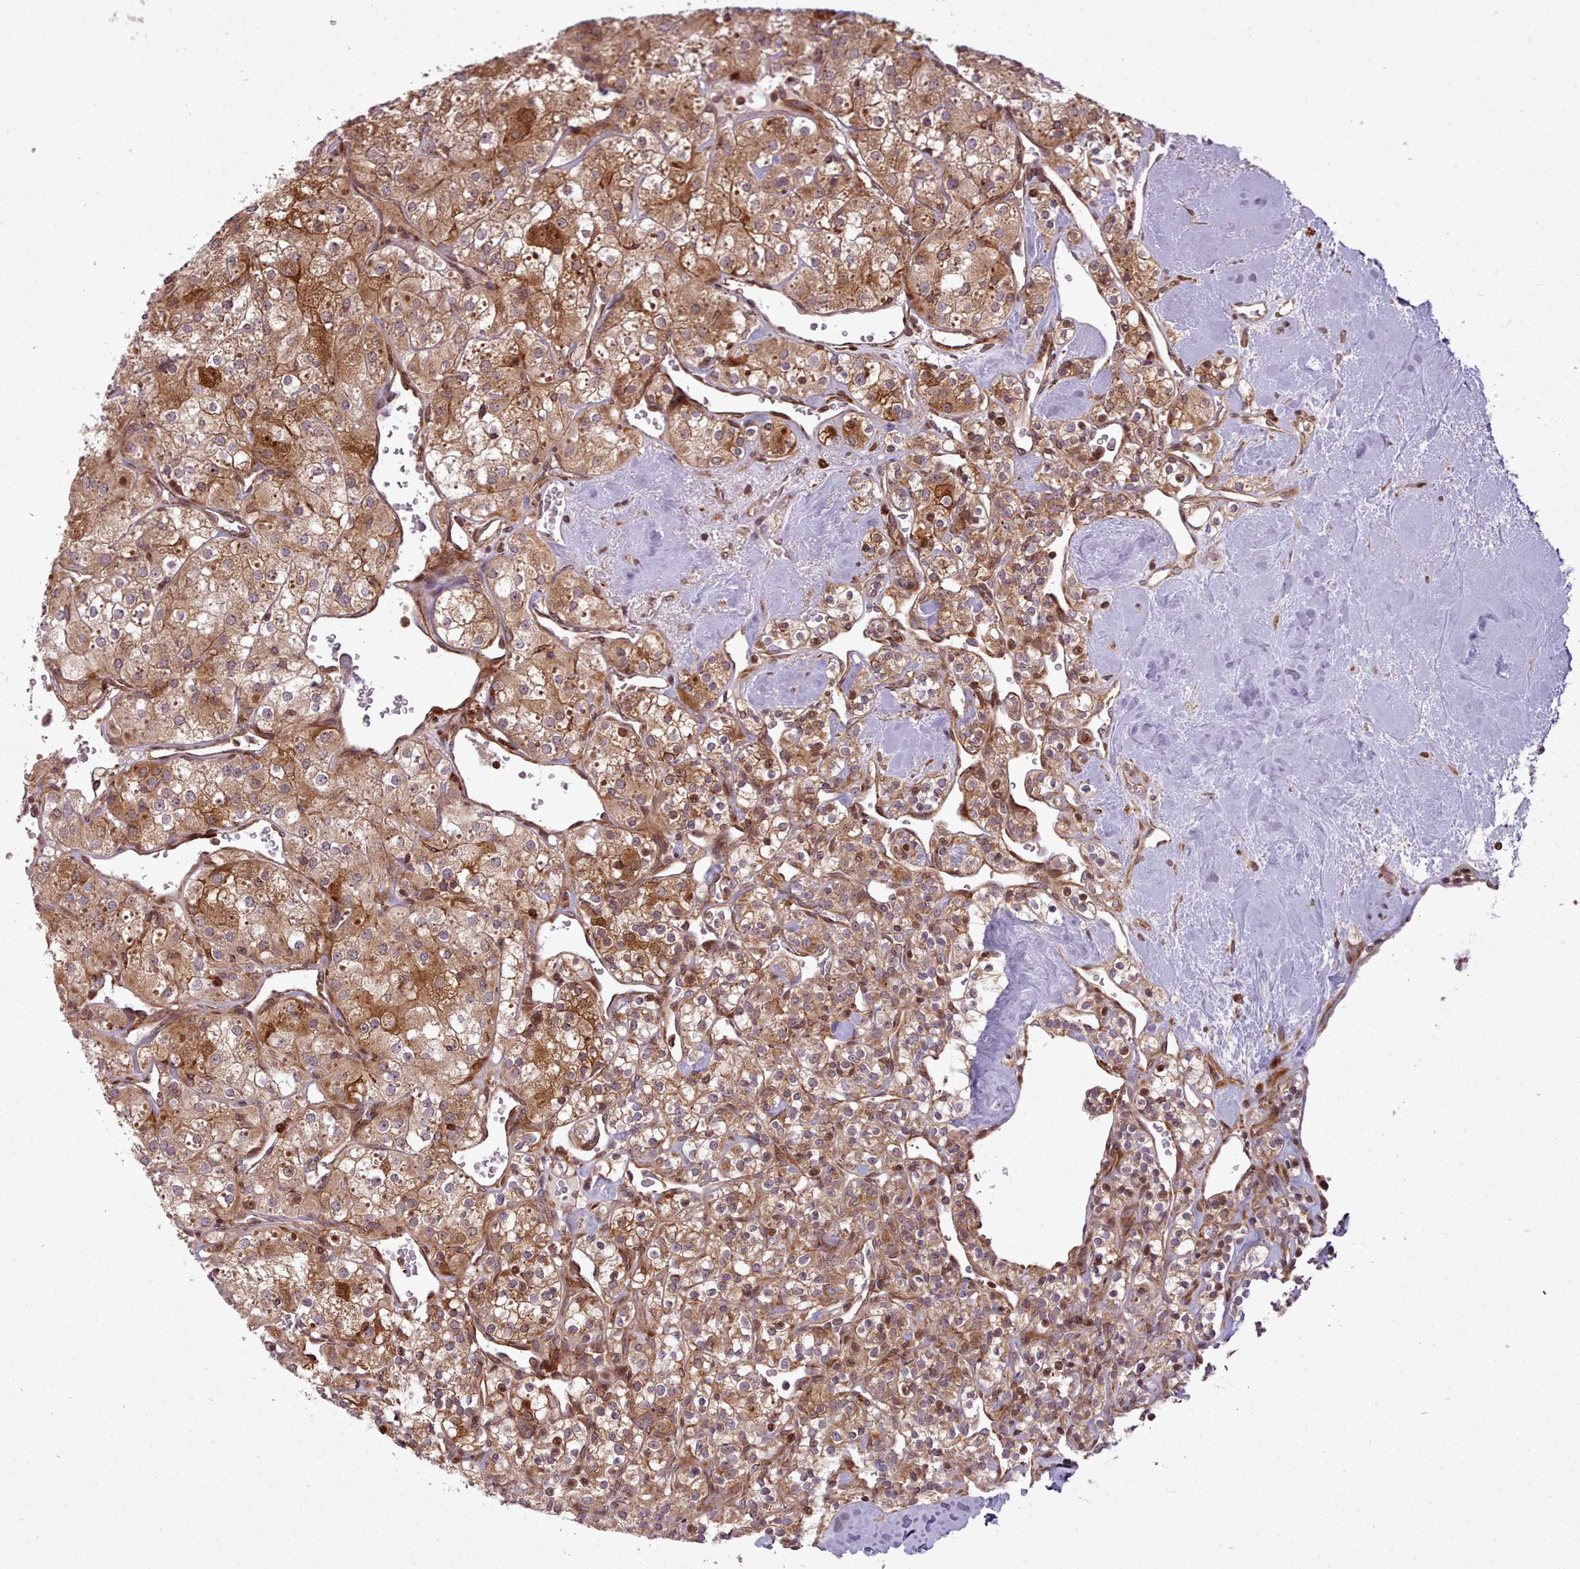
{"staining": {"intensity": "moderate", "quantity": ">75%", "location": "cytoplasmic/membranous,nuclear"}, "tissue": "renal cancer", "cell_type": "Tumor cells", "image_type": "cancer", "snomed": [{"axis": "morphology", "description": "Adenocarcinoma, NOS"}, {"axis": "topography", "description": "Kidney"}], "caption": "Tumor cells display medium levels of moderate cytoplasmic/membranous and nuclear expression in approximately >75% of cells in human adenocarcinoma (renal). The staining was performed using DAB (3,3'-diaminobenzidine) to visualize the protein expression in brown, while the nuclei were stained in blue with hematoxylin (Magnification: 20x).", "gene": "NLRP7", "patient": {"sex": "male", "age": 77}}